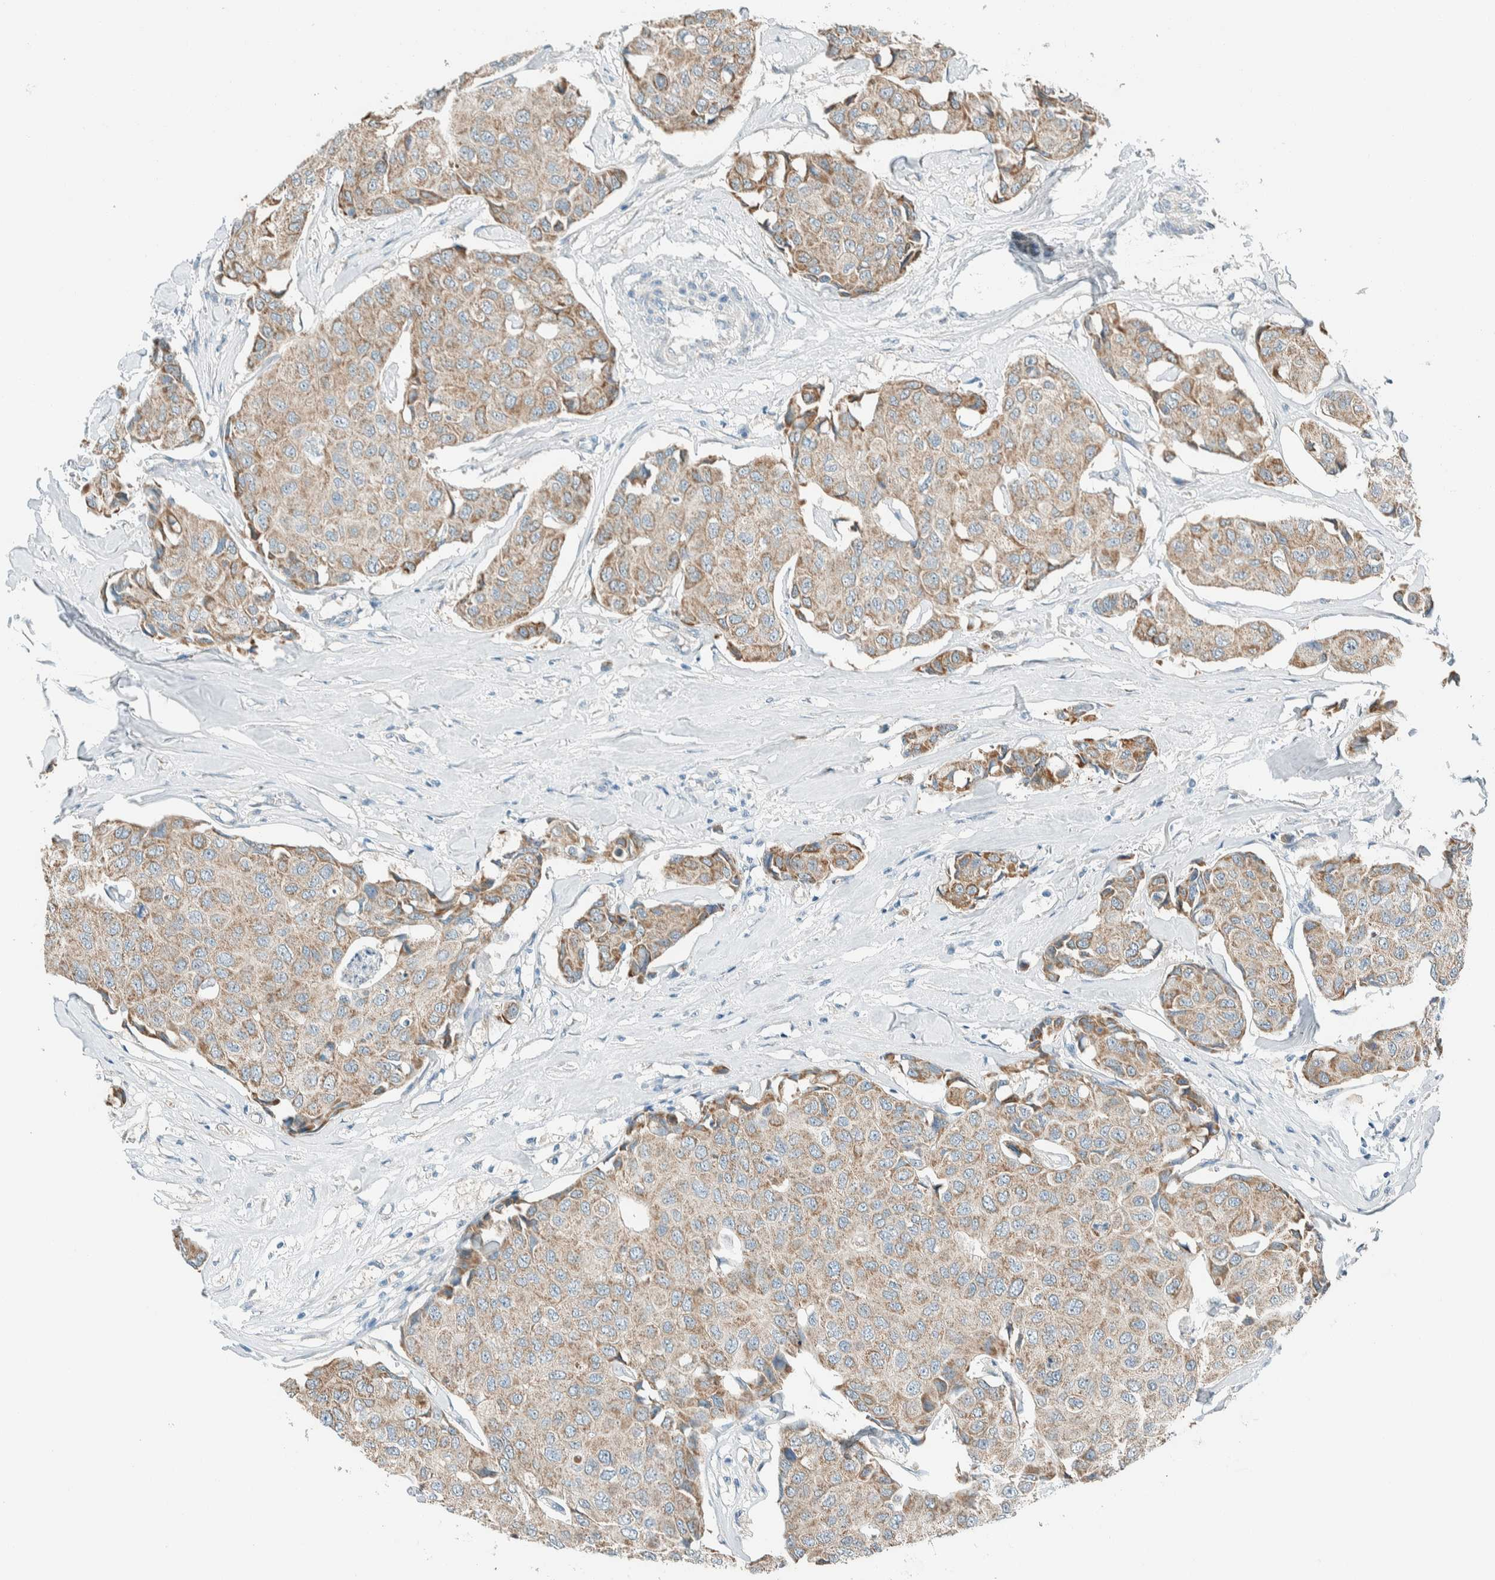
{"staining": {"intensity": "weak", "quantity": ">75%", "location": "cytoplasmic/membranous"}, "tissue": "breast cancer", "cell_type": "Tumor cells", "image_type": "cancer", "snomed": [{"axis": "morphology", "description": "Duct carcinoma"}, {"axis": "topography", "description": "Breast"}], "caption": "Tumor cells show low levels of weak cytoplasmic/membranous expression in about >75% of cells in breast cancer (infiltrating ductal carcinoma).", "gene": "ALDH7A1", "patient": {"sex": "female", "age": 80}}